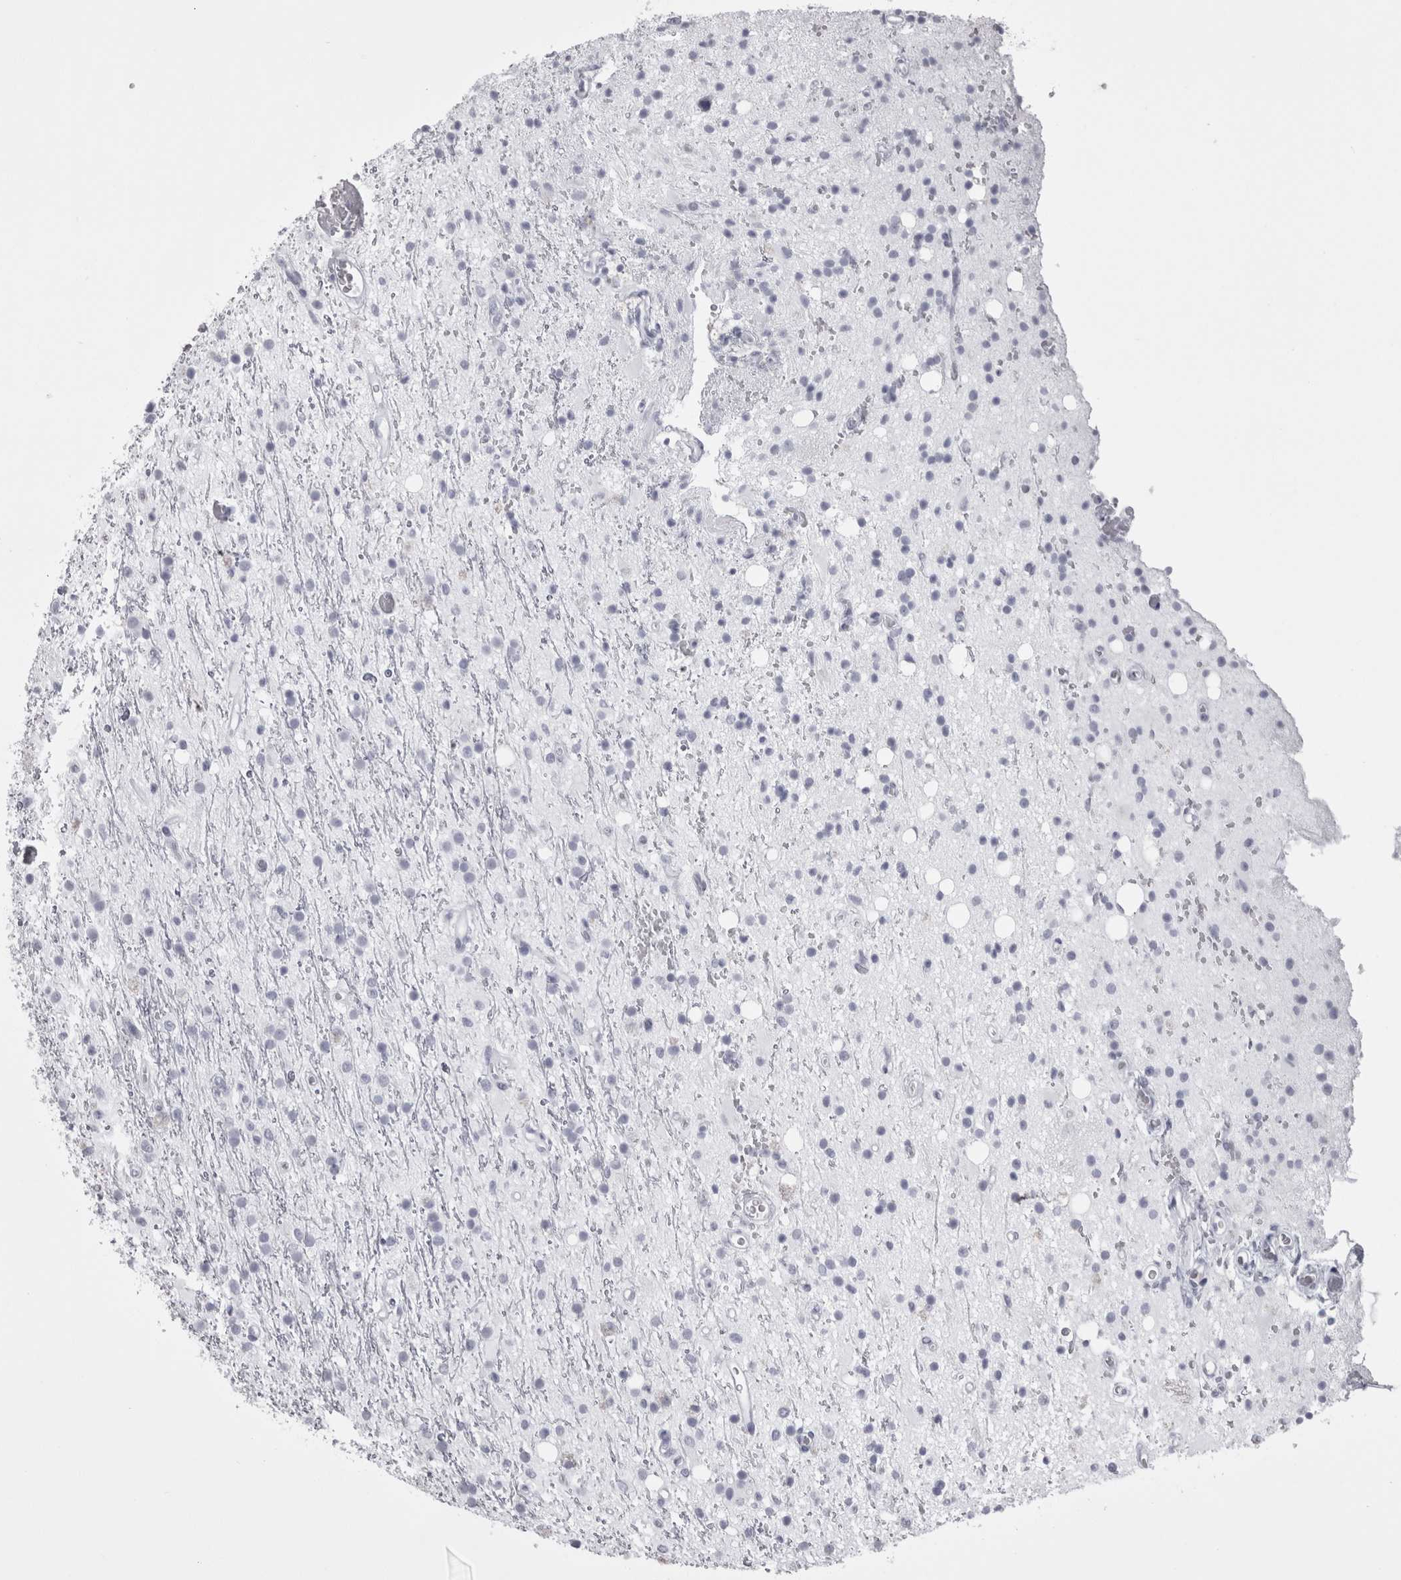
{"staining": {"intensity": "negative", "quantity": "none", "location": "none"}, "tissue": "glioma", "cell_type": "Tumor cells", "image_type": "cancer", "snomed": [{"axis": "morphology", "description": "Glioma, malignant, High grade"}, {"axis": "topography", "description": "Brain"}], "caption": "Malignant glioma (high-grade) was stained to show a protein in brown. There is no significant expression in tumor cells.", "gene": "SKAP1", "patient": {"sex": "male", "age": 47}}